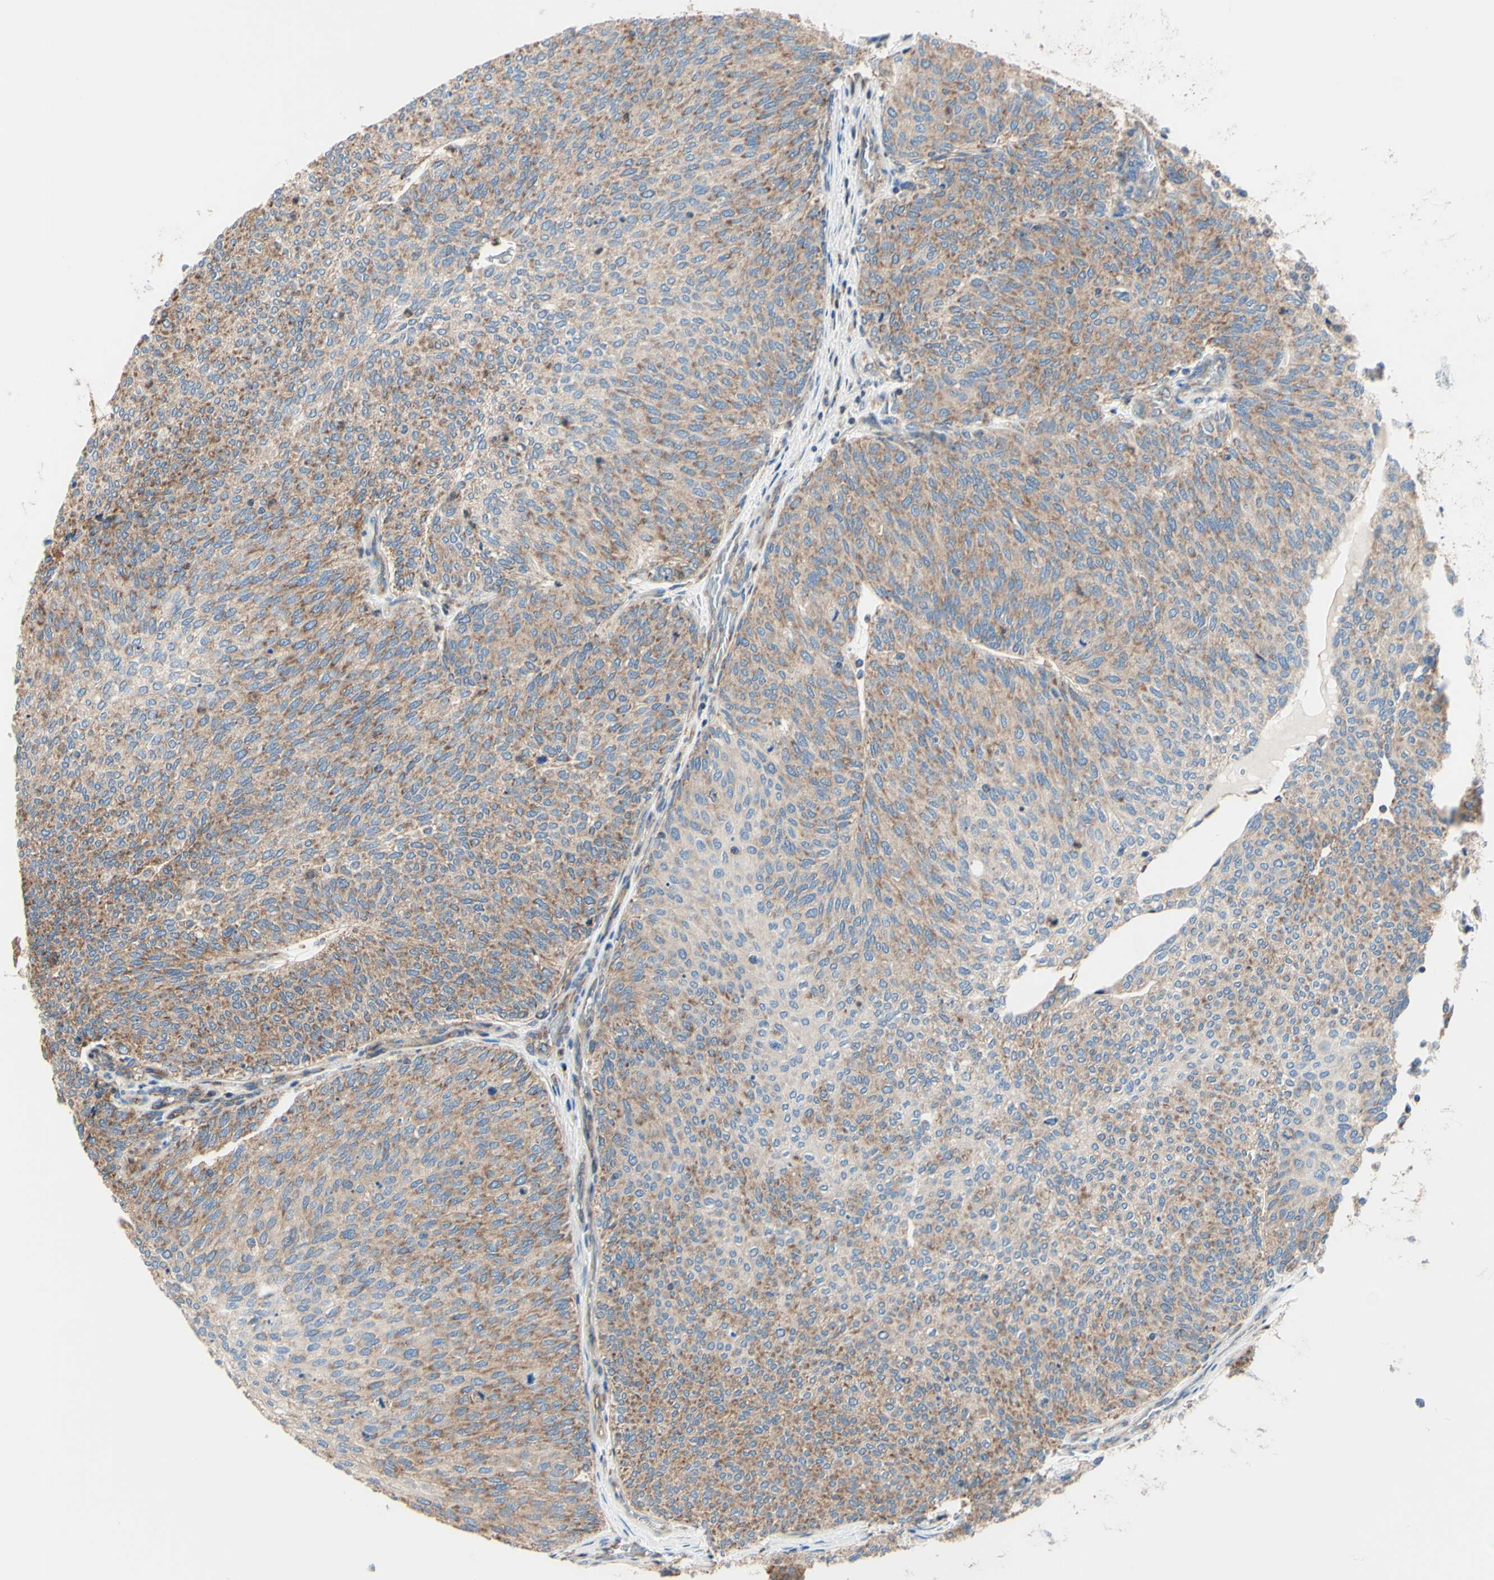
{"staining": {"intensity": "moderate", "quantity": ">75%", "location": "cytoplasmic/membranous"}, "tissue": "urothelial cancer", "cell_type": "Tumor cells", "image_type": "cancer", "snomed": [{"axis": "morphology", "description": "Urothelial carcinoma, Low grade"}, {"axis": "topography", "description": "Urinary bladder"}], "caption": "The immunohistochemical stain labels moderate cytoplasmic/membranous positivity in tumor cells of urothelial cancer tissue.", "gene": "FMR1", "patient": {"sex": "female", "age": 79}}